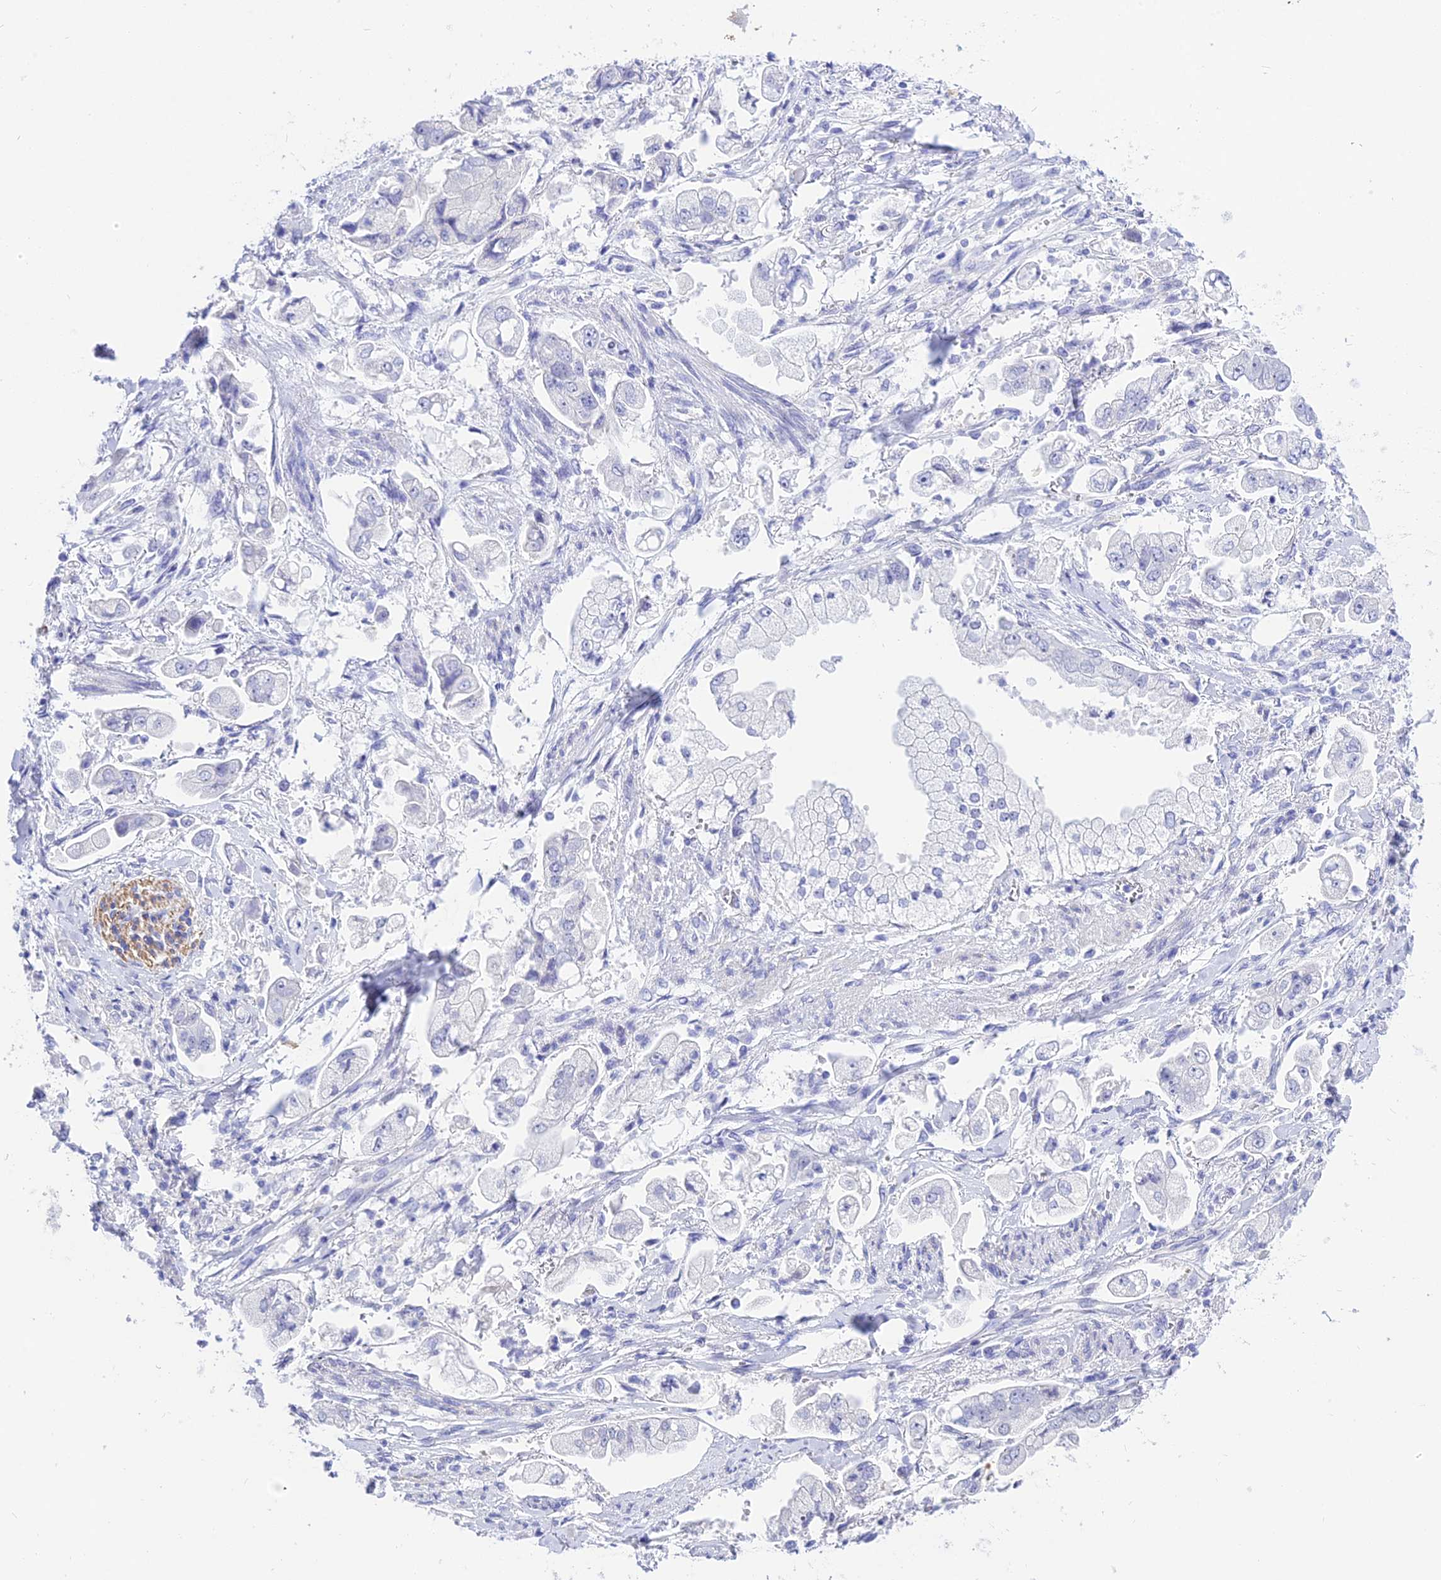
{"staining": {"intensity": "negative", "quantity": "none", "location": "none"}, "tissue": "stomach cancer", "cell_type": "Tumor cells", "image_type": "cancer", "snomed": [{"axis": "morphology", "description": "Adenocarcinoma, NOS"}, {"axis": "topography", "description": "Stomach"}], "caption": "DAB immunohistochemical staining of stomach cancer exhibits no significant staining in tumor cells.", "gene": "DEFB107A", "patient": {"sex": "male", "age": 62}}